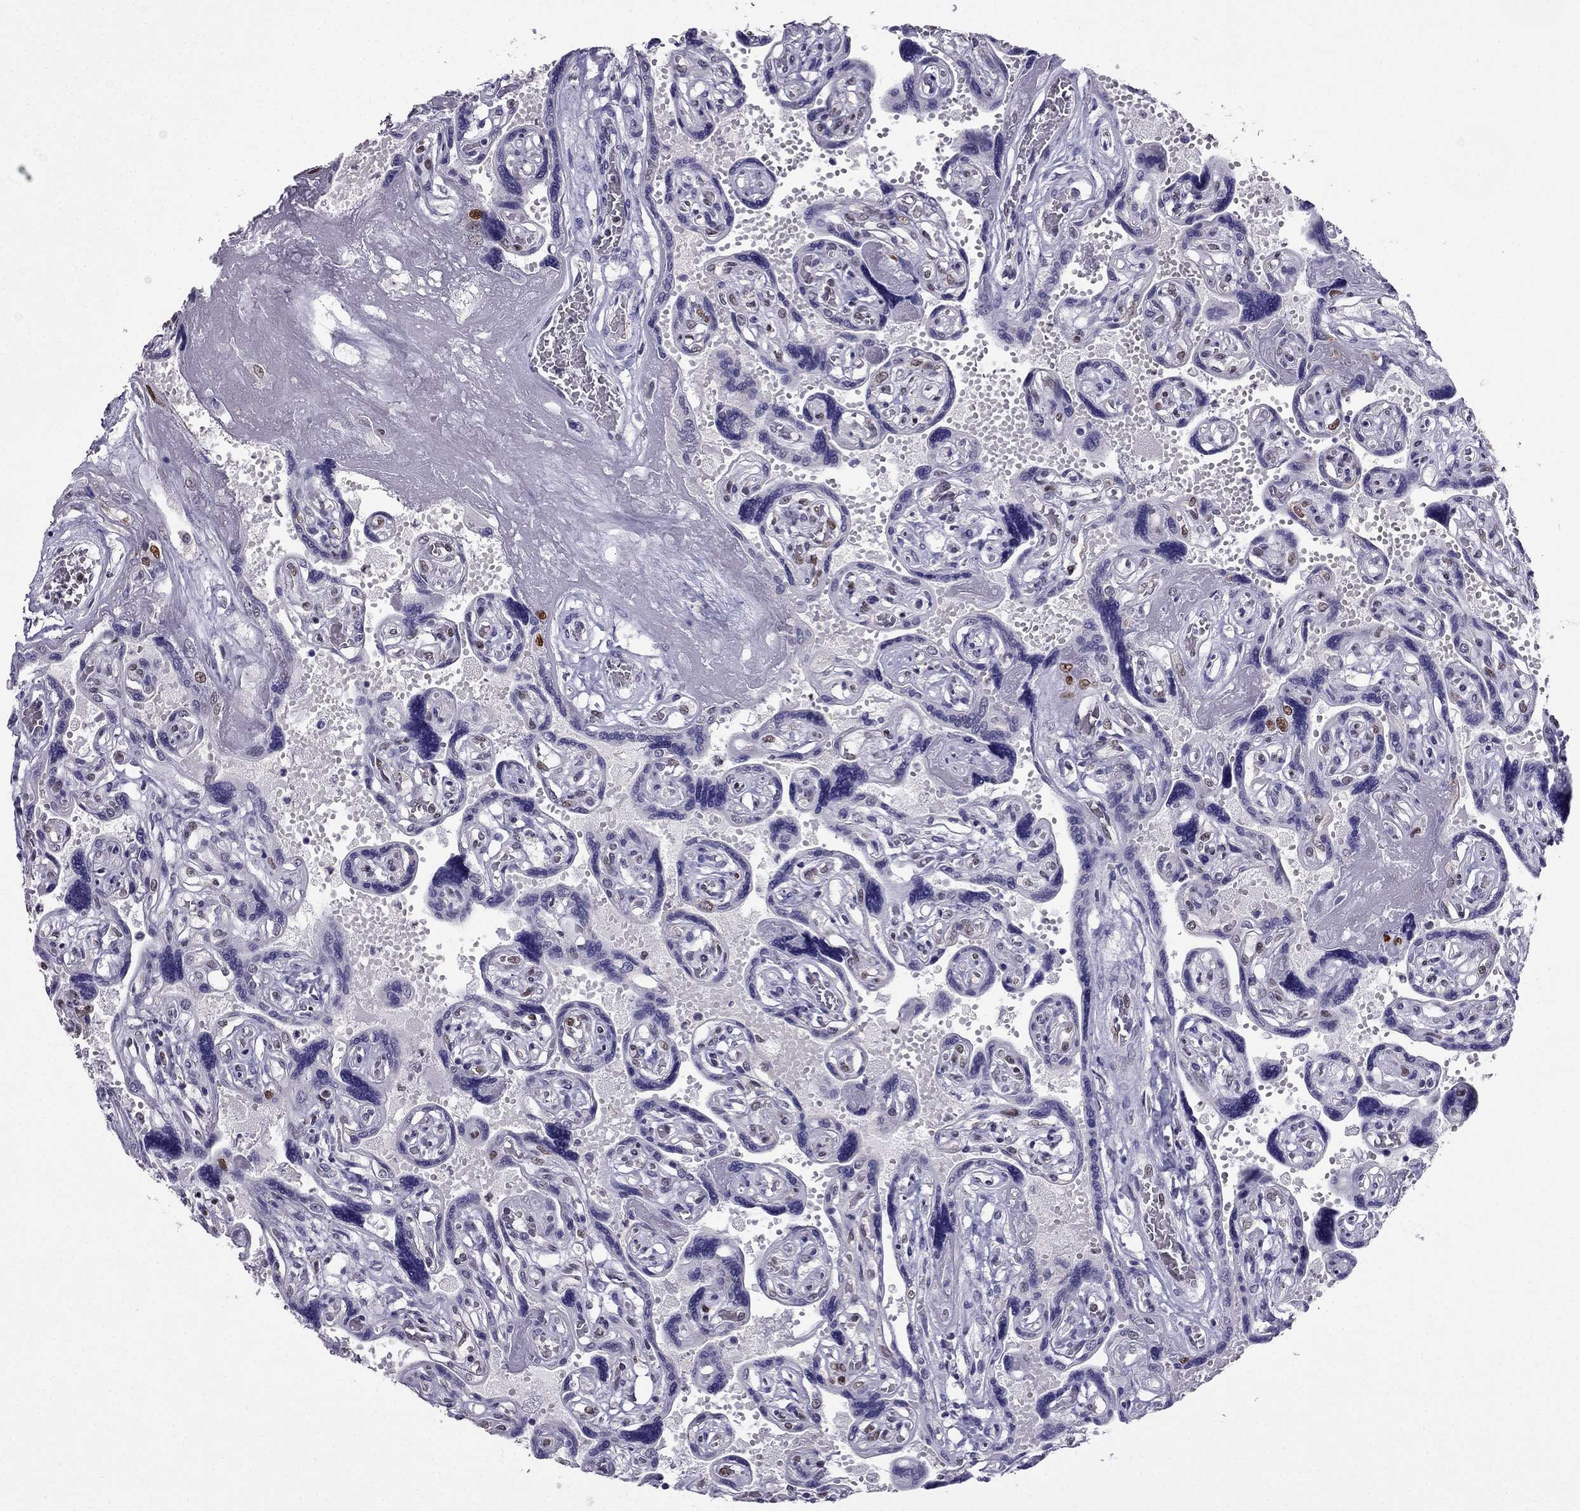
{"staining": {"intensity": "moderate", "quantity": "<25%", "location": "nuclear"}, "tissue": "placenta", "cell_type": "Decidual cells", "image_type": "normal", "snomed": [{"axis": "morphology", "description": "Normal tissue, NOS"}, {"axis": "topography", "description": "Placenta"}], "caption": "The immunohistochemical stain shows moderate nuclear positivity in decidual cells of unremarkable placenta. (brown staining indicates protein expression, while blue staining denotes nuclei).", "gene": "ARID3A", "patient": {"sex": "female", "age": 32}}